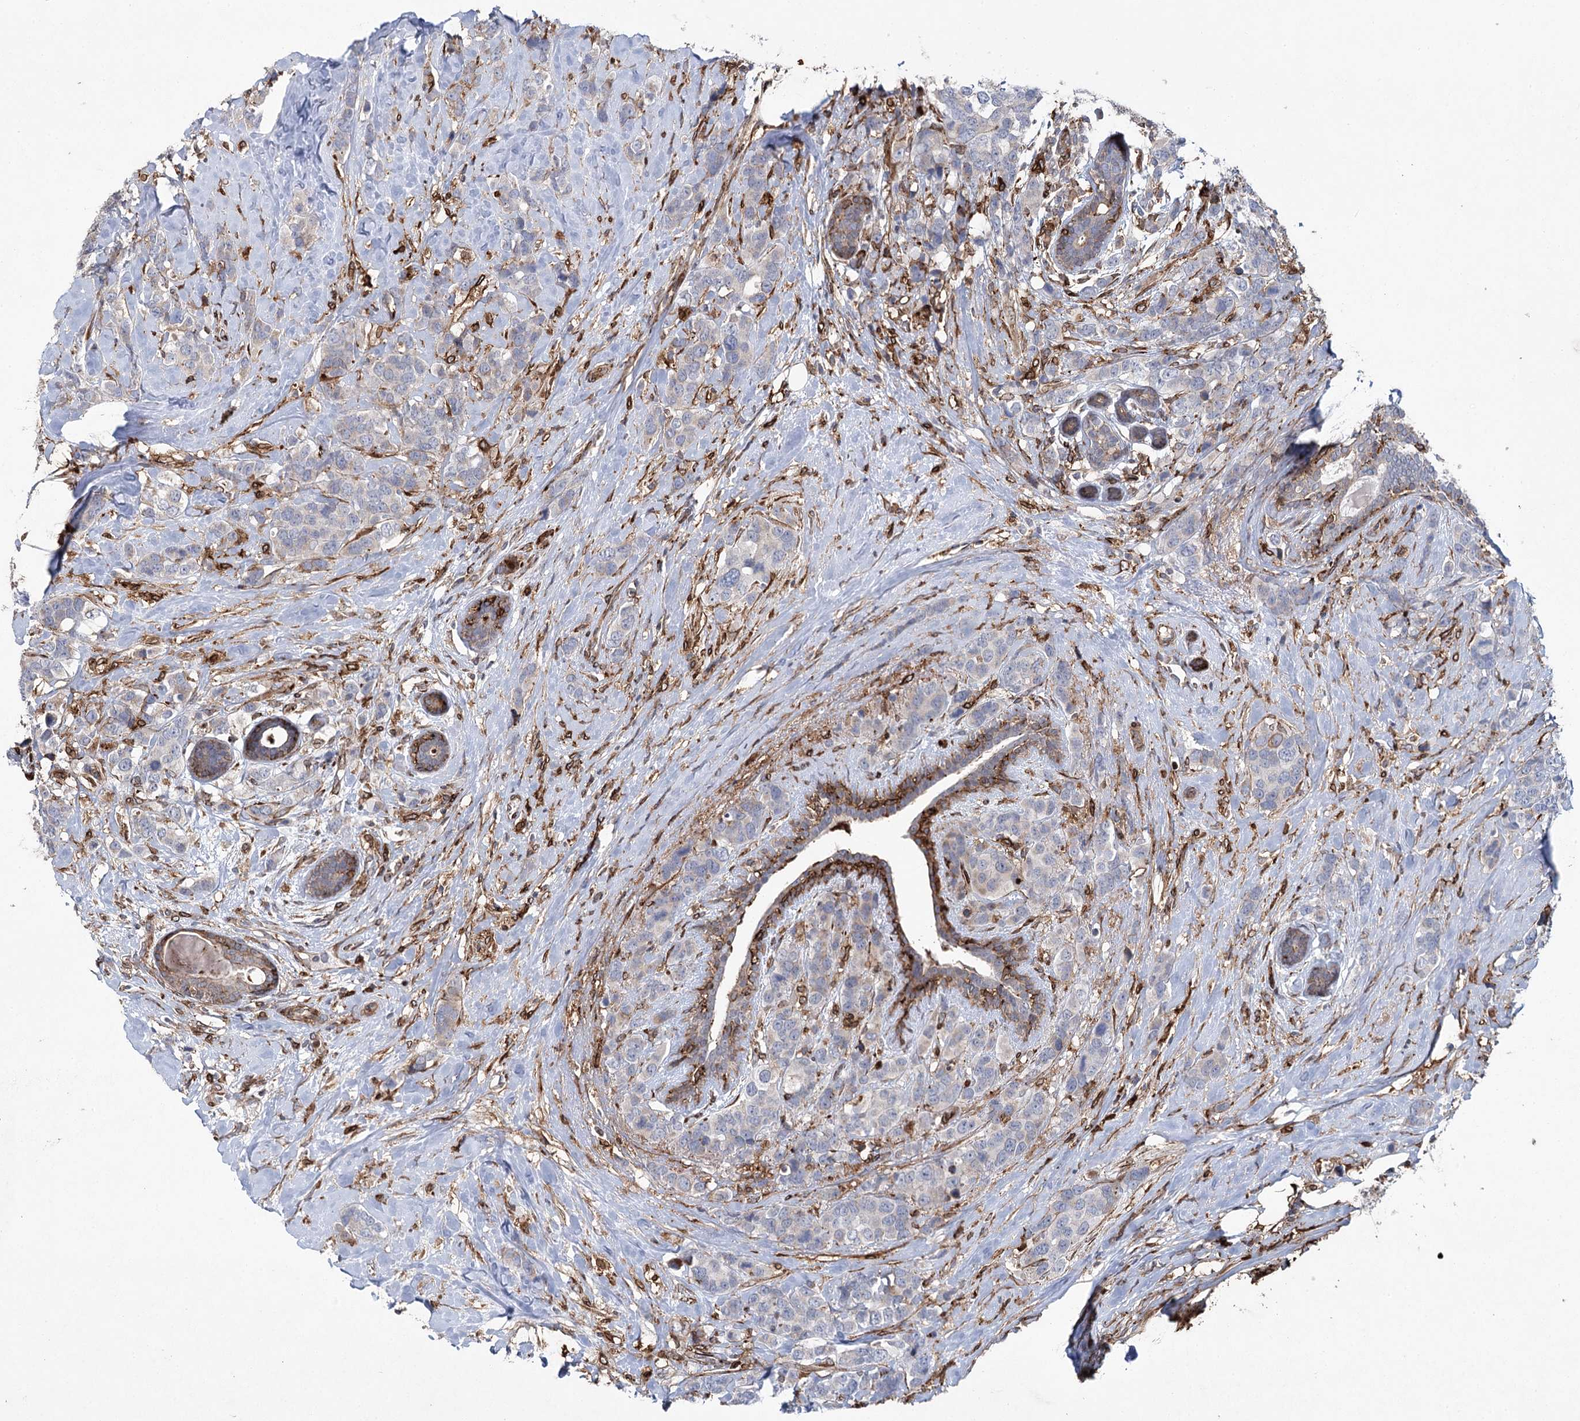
{"staining": {"intensity": "negative", "quantity": "none", "location": "none"}, "tissue": "breast cancer", "cell_type": "Tumor cells", "image_type": "cancer", "snomed": [{"axis": "morphology", "description": "Lobular carcinoma"}, {"axis": "topography", "description": "Breast"}], "caption": "Tumor cells are negative for protein expression in human breast cancer.", "gene": "DCUN1D4", "patient": {"sex": "female", "age": 59}}